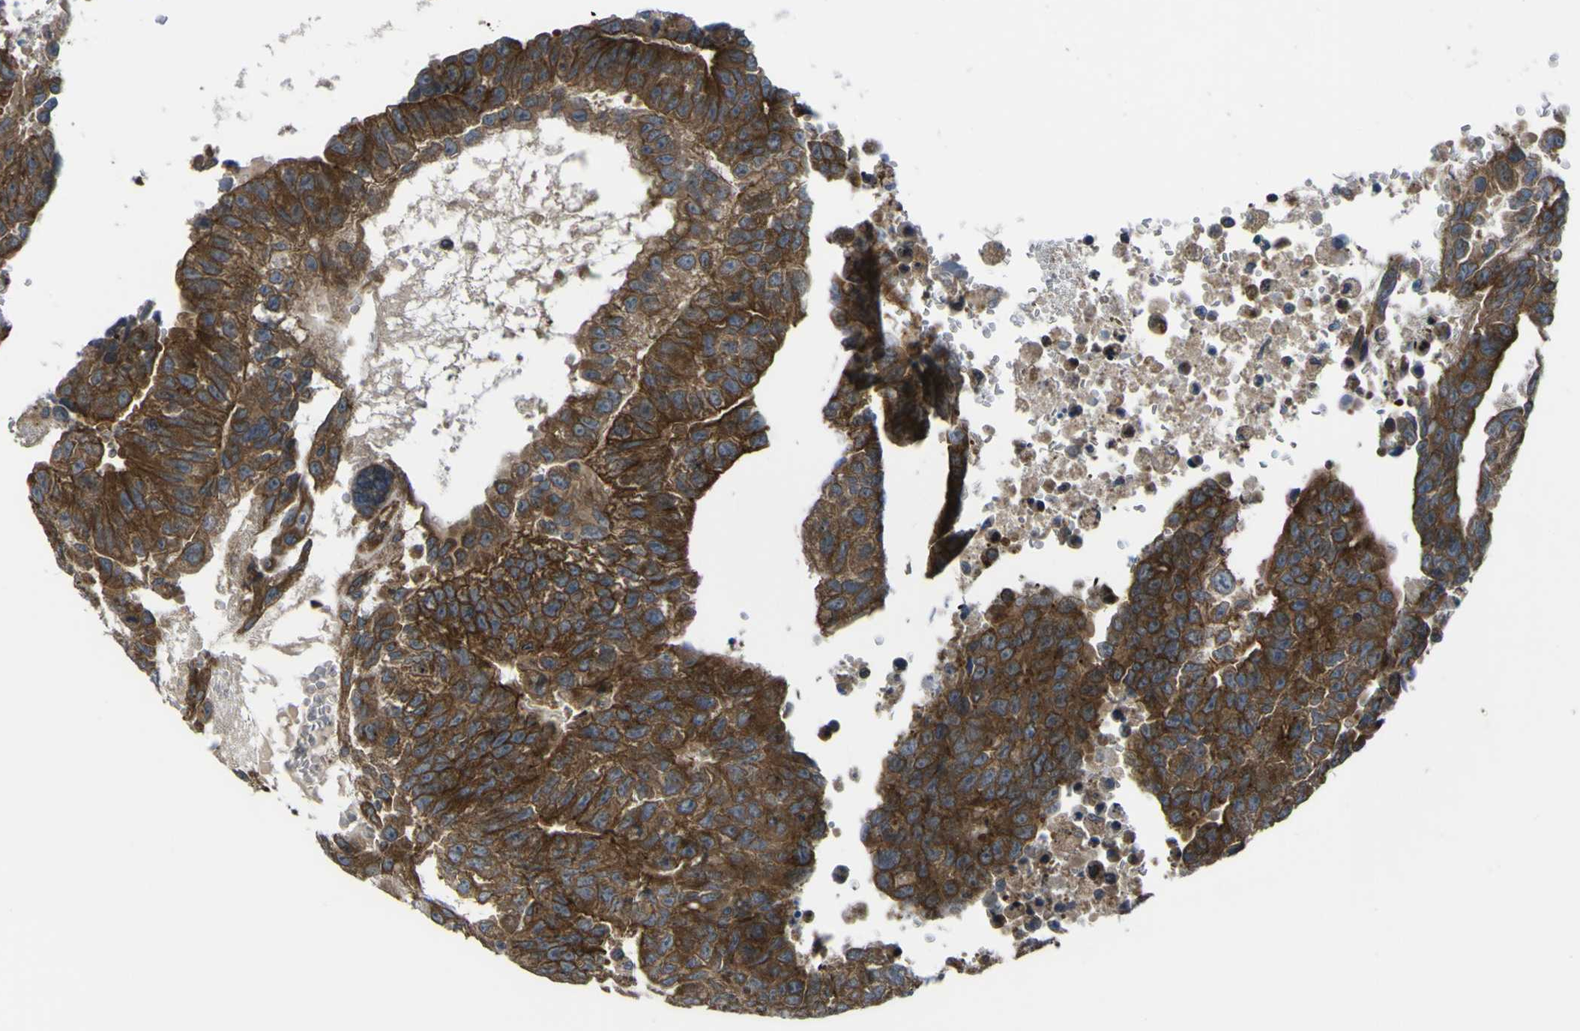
{"staining": {"intensity": "moderate", "quantity": ">75%", "location": "cytoplasmic/membranous"}, "tissue": "testis cancer", "cell_type": "Tumor cells", "image_type": "cancer", "snomed": [{"axis": "morphology", "description": "Seminoma, NOS"}, {"axis": "morphology", "description": "Carcinoma, Embryonal, NOS"}, {"axis": "topography", "description": "Testis"}], "caption": "Immunohistochemical staining of human testis cancer reveals medium levels of moderate cytoplasmic/membranous staining in approximately >75% of tumor cells.", "gene": "FBXO30", "patient": {"sex": "male", "age": 52}}